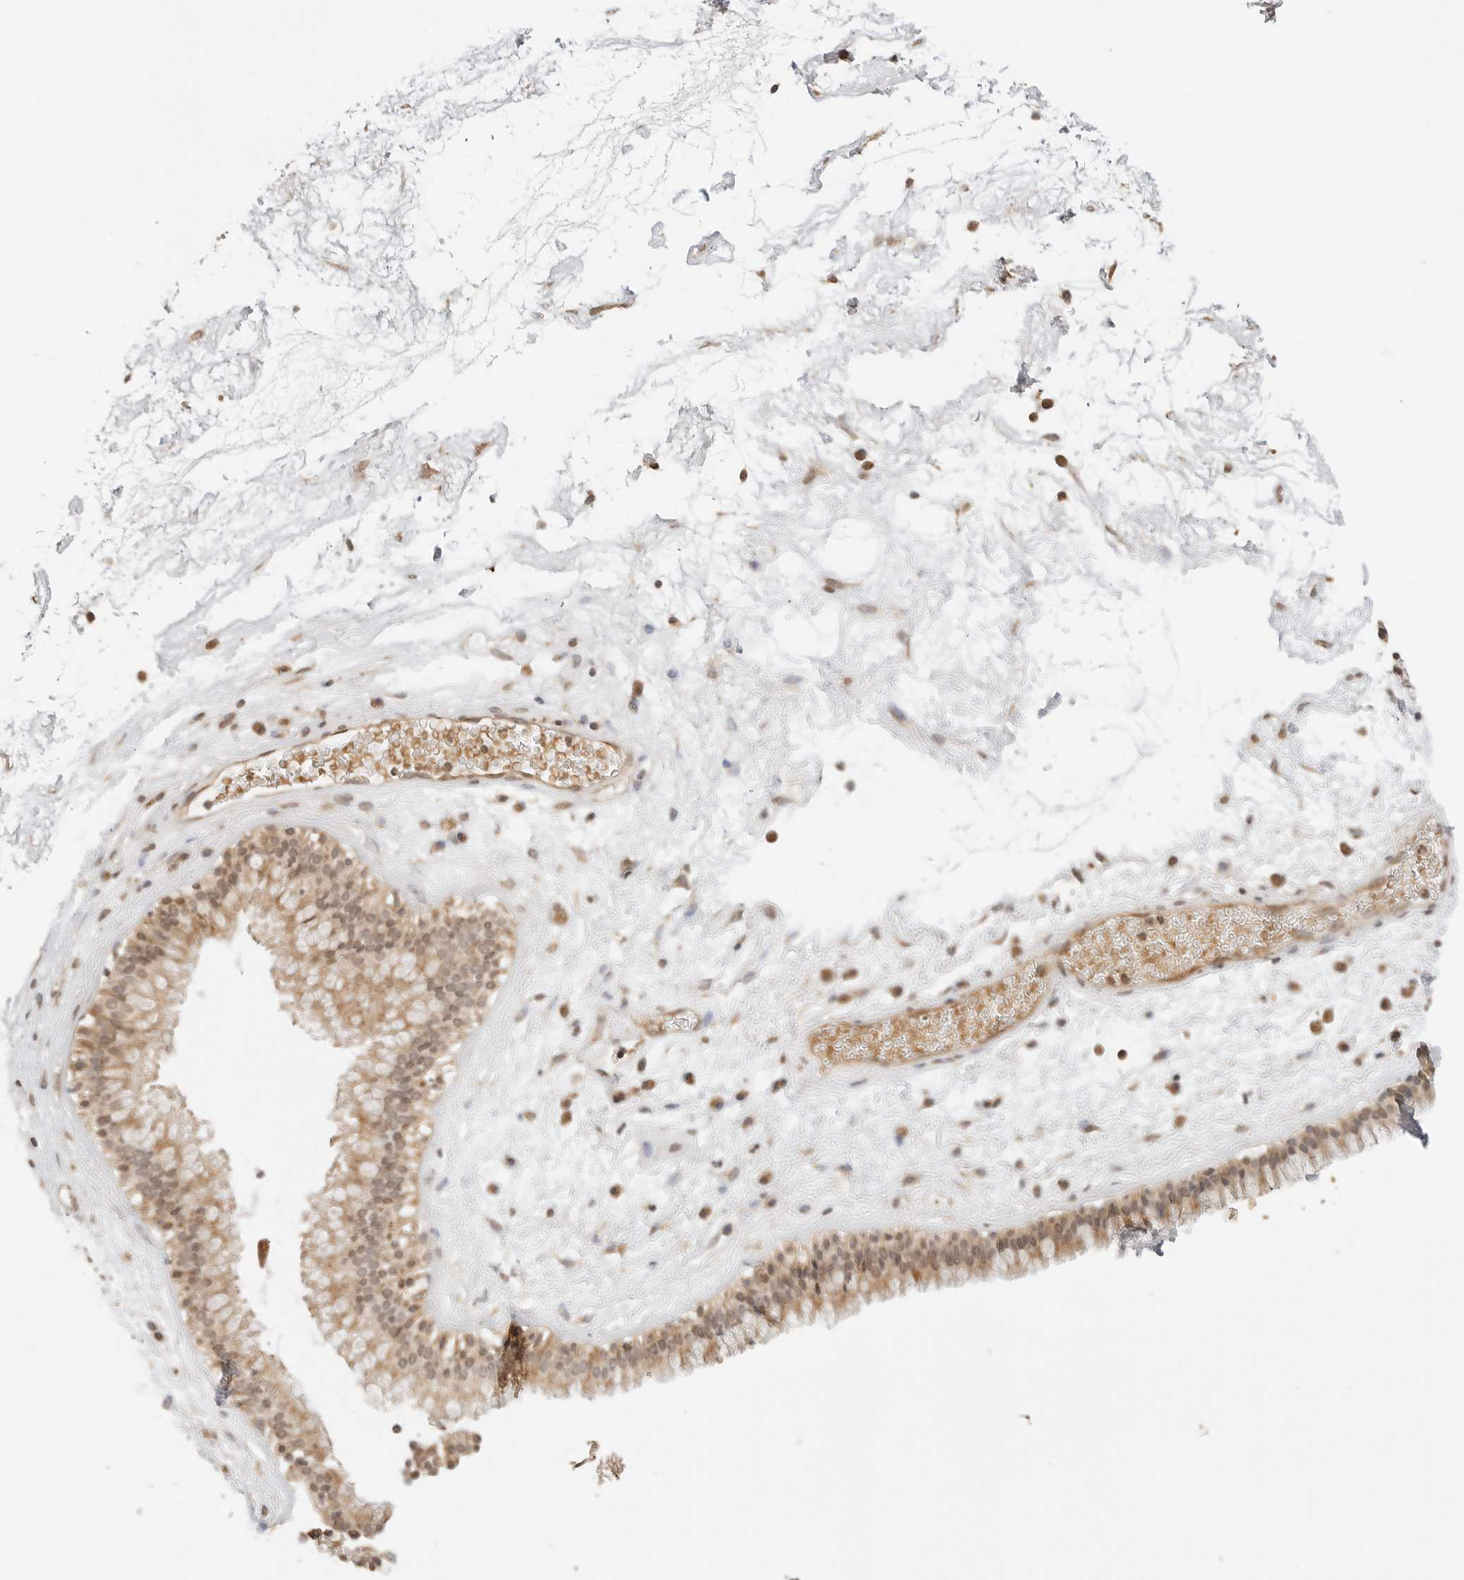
{"staining": {"intensity": "moderate", "quantity": ">75%", "location": "cytoplasmic/membranous,nuclear"}, "tissue": "nasopharynx", "cell_type": "Respiratory epithelial cells", "image_type": "normal", "snomed": [{"axis": "morphology", "description": "Normal tissue, NOS"}, {"axis": "morphology", "description": "Inflammation, NOS"}, {"axis": "topography", "description": "Nasopharynx"}], "caption": "The histopathology image demonstrates staining of benign nasopharynx, revealing moderate cytoplasmic/membranous,nuclear protein positivity (brown color) within respiratory epithelial cells. Using DAB (brown) and hematoxylin (blue) stains, captured at high magnification using brightfield microscopy.", "gene": "GPR34", "patient": {"sex": "male", "age": 48}}